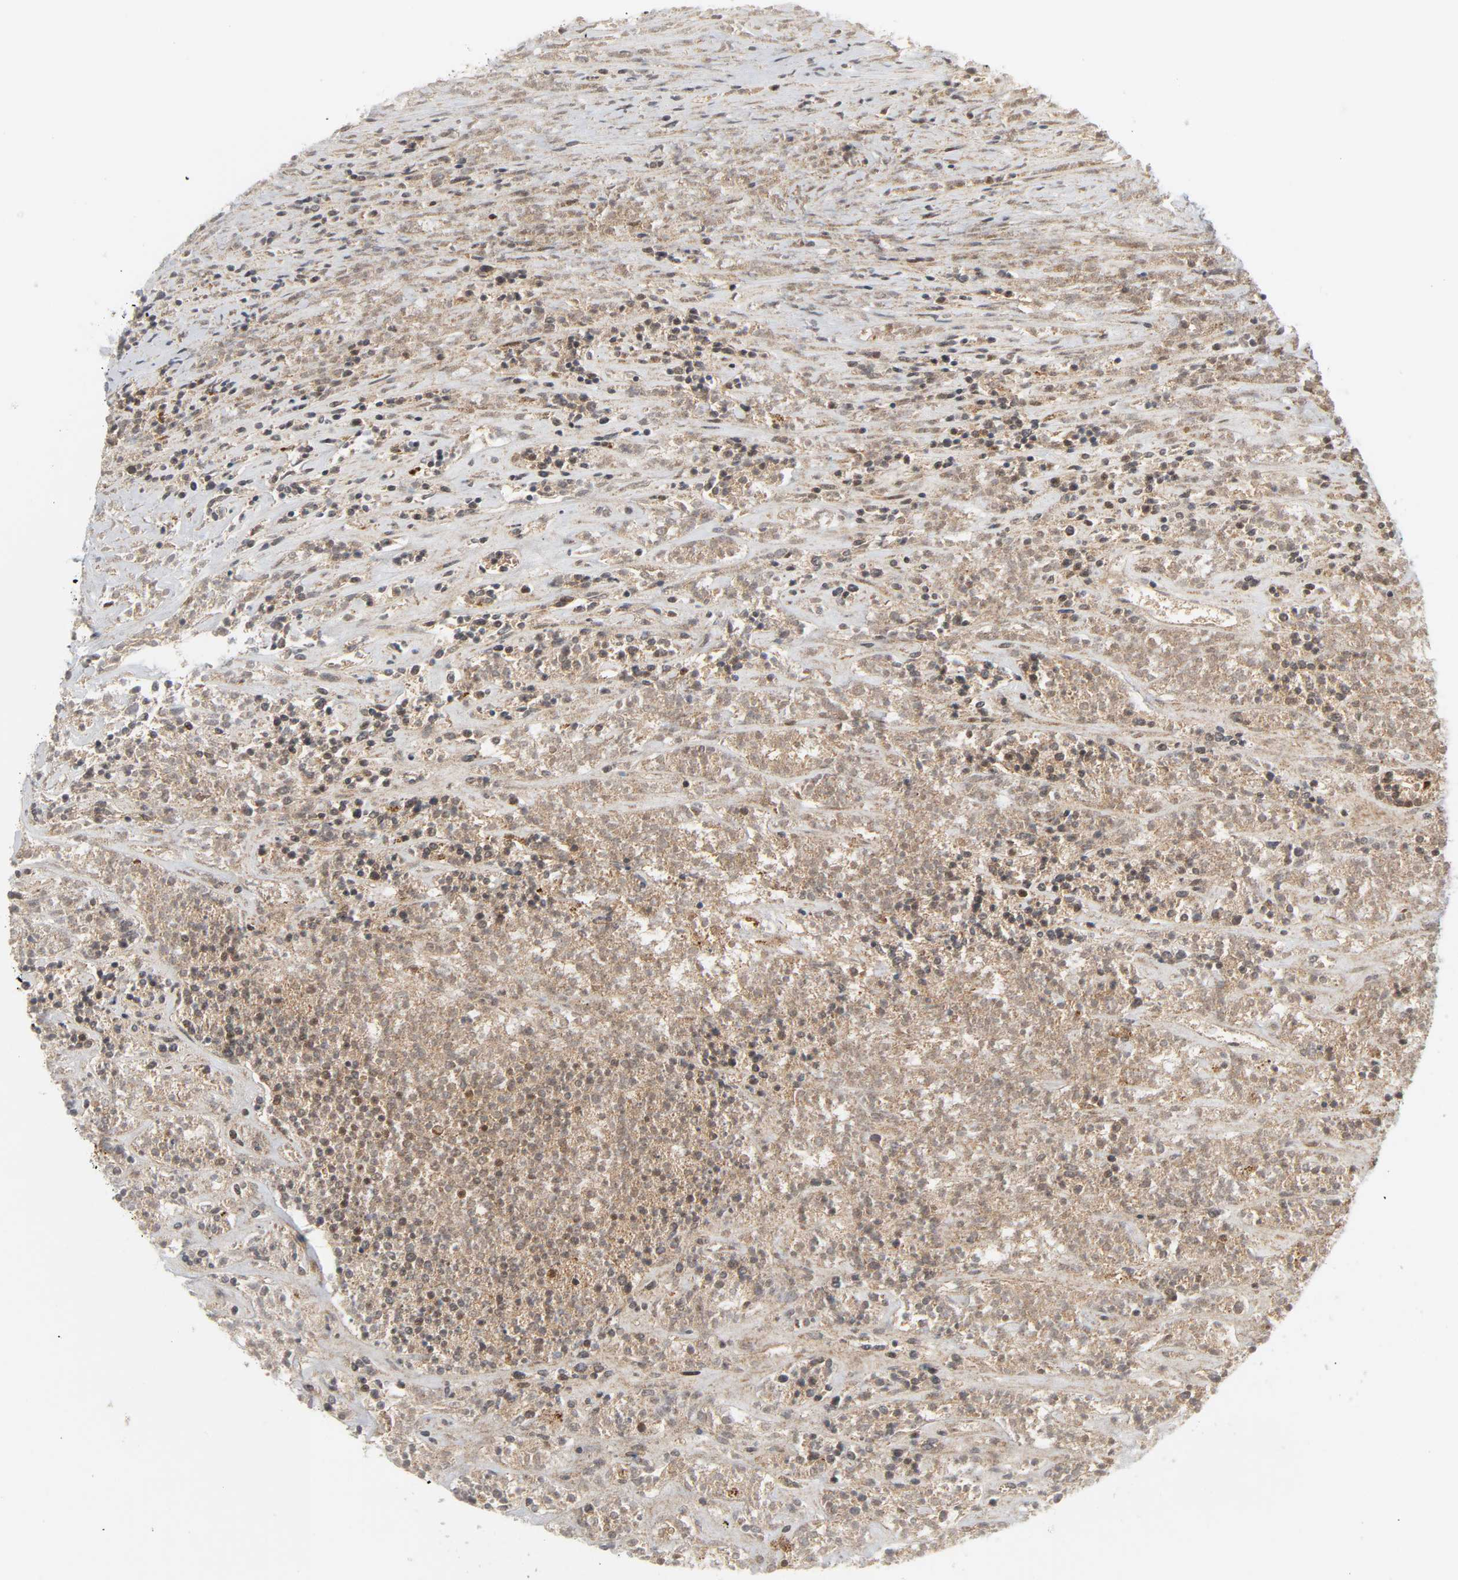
{"staining": {"intensity": "moderate", "quantity": ">75%", "location": "cytoplasmic/membranous"}, "tissue": "lymphoma", "cell_type": "Tumor cells", "image_type": "cancer", "snomed": [{"axis": "morphology", "description": "Malignant lymphoma, non-Hodgkin's type, High grade"}, {"axis": "topography", "description": "Lymph node"}], "caption": "IHC of lymphoma shows medium levels of moderate cytoplasmic/membranous staining in about >75% of tumor cells.", "gene": "CHUK", "patient": {"sex": "female", "age": 73}}